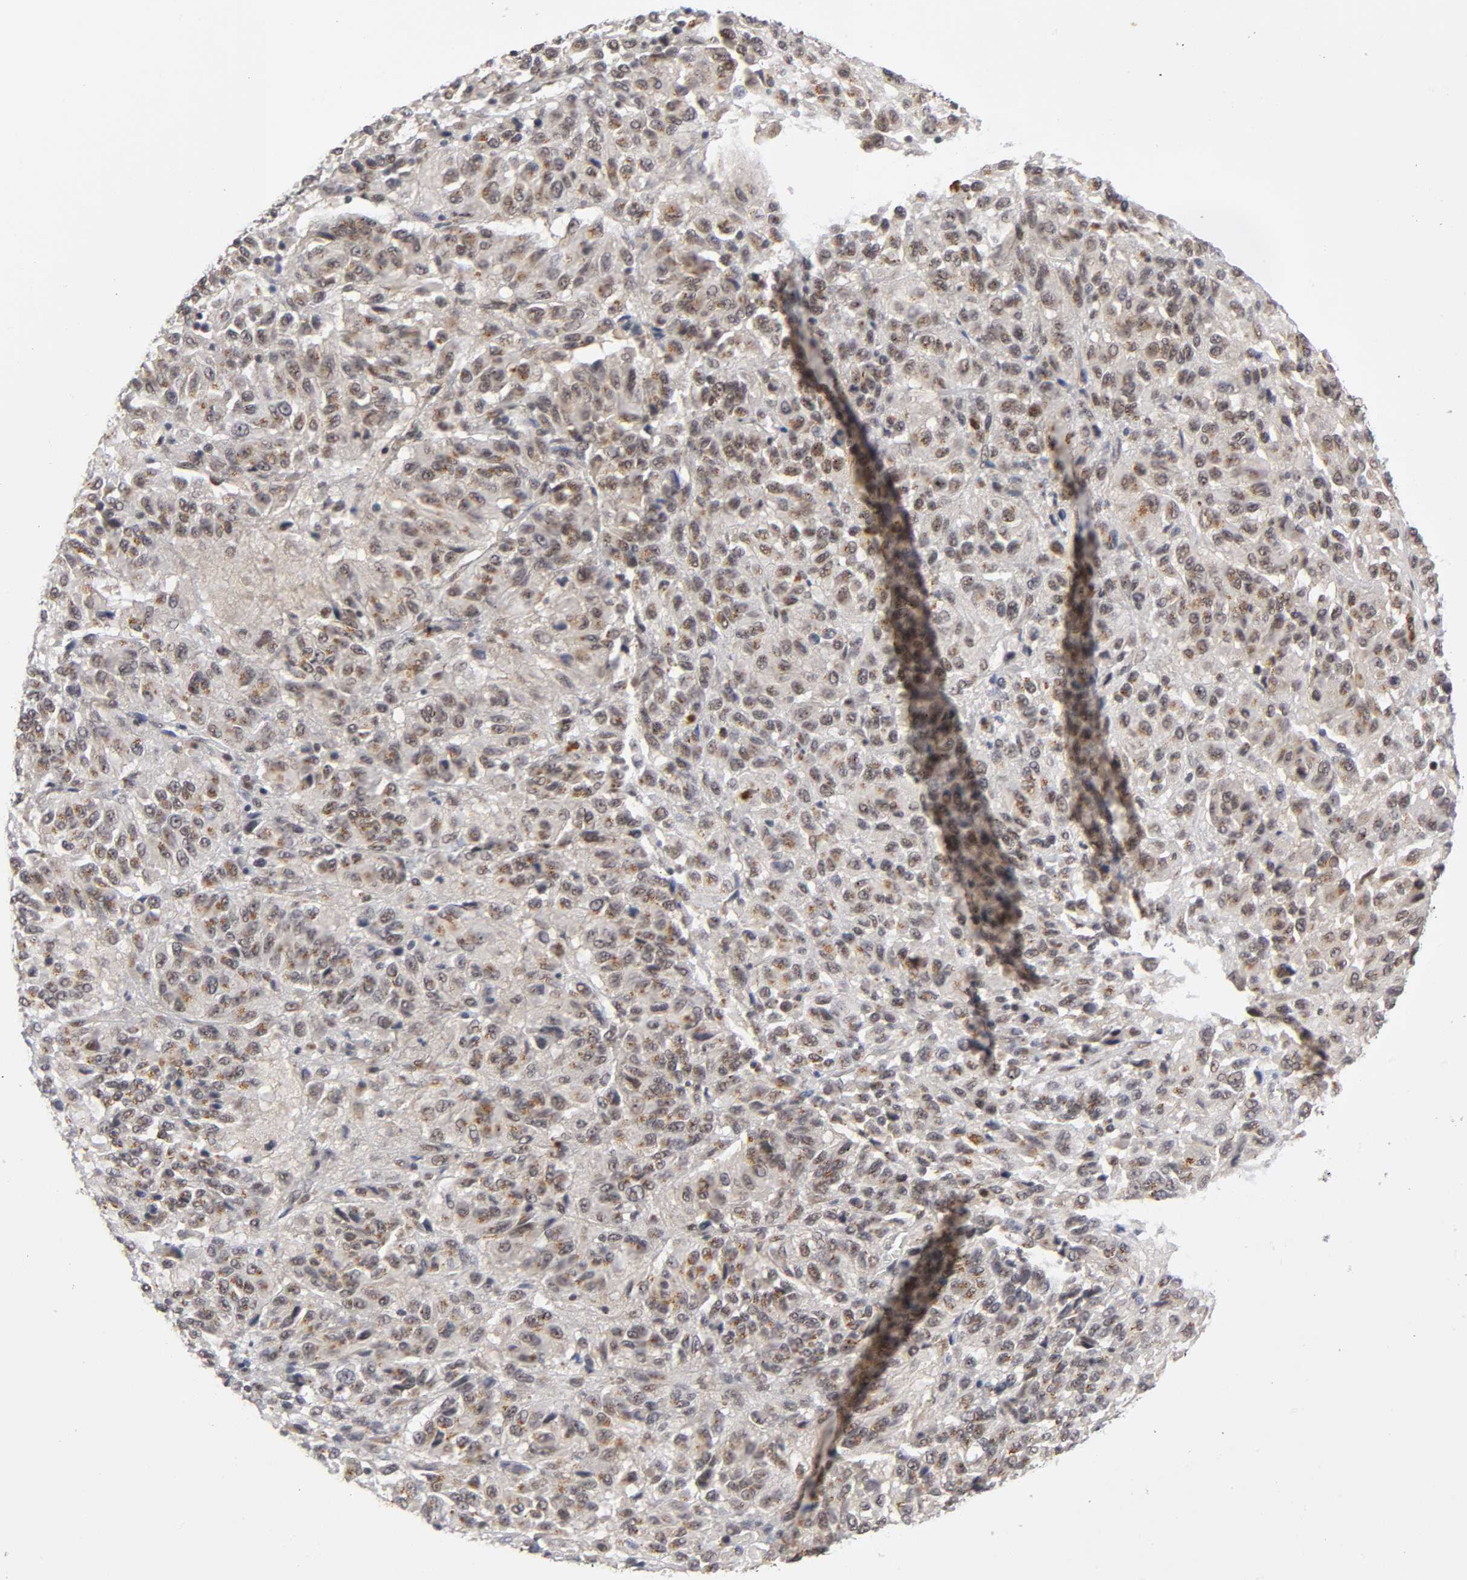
{"staining": {"intensity": "moderate", "quantity": ">75%", "location": "cytoplasmic/membranous,nuclear"}, "tissue": "melanoma", "cell_type": "Tumor cells", "image_type": "cancer", "snomed": [{"axis": "morphology", "description": "Malignant melanoma, Metastatic site"}, {"axis": "topography", "description": "Lung"}], "caption": "Immunohistochemistry of human melanoma reveals medium levels of moderate cytoplasmic/membranous and nuclear positivity in about >75% of tumor cells. (DAB (3,3'-diaminobenzidine) IHC with brightfield microscopy, high magnification).", "gene": "EP300", "patient": {"sex": "male", "age": 64}}